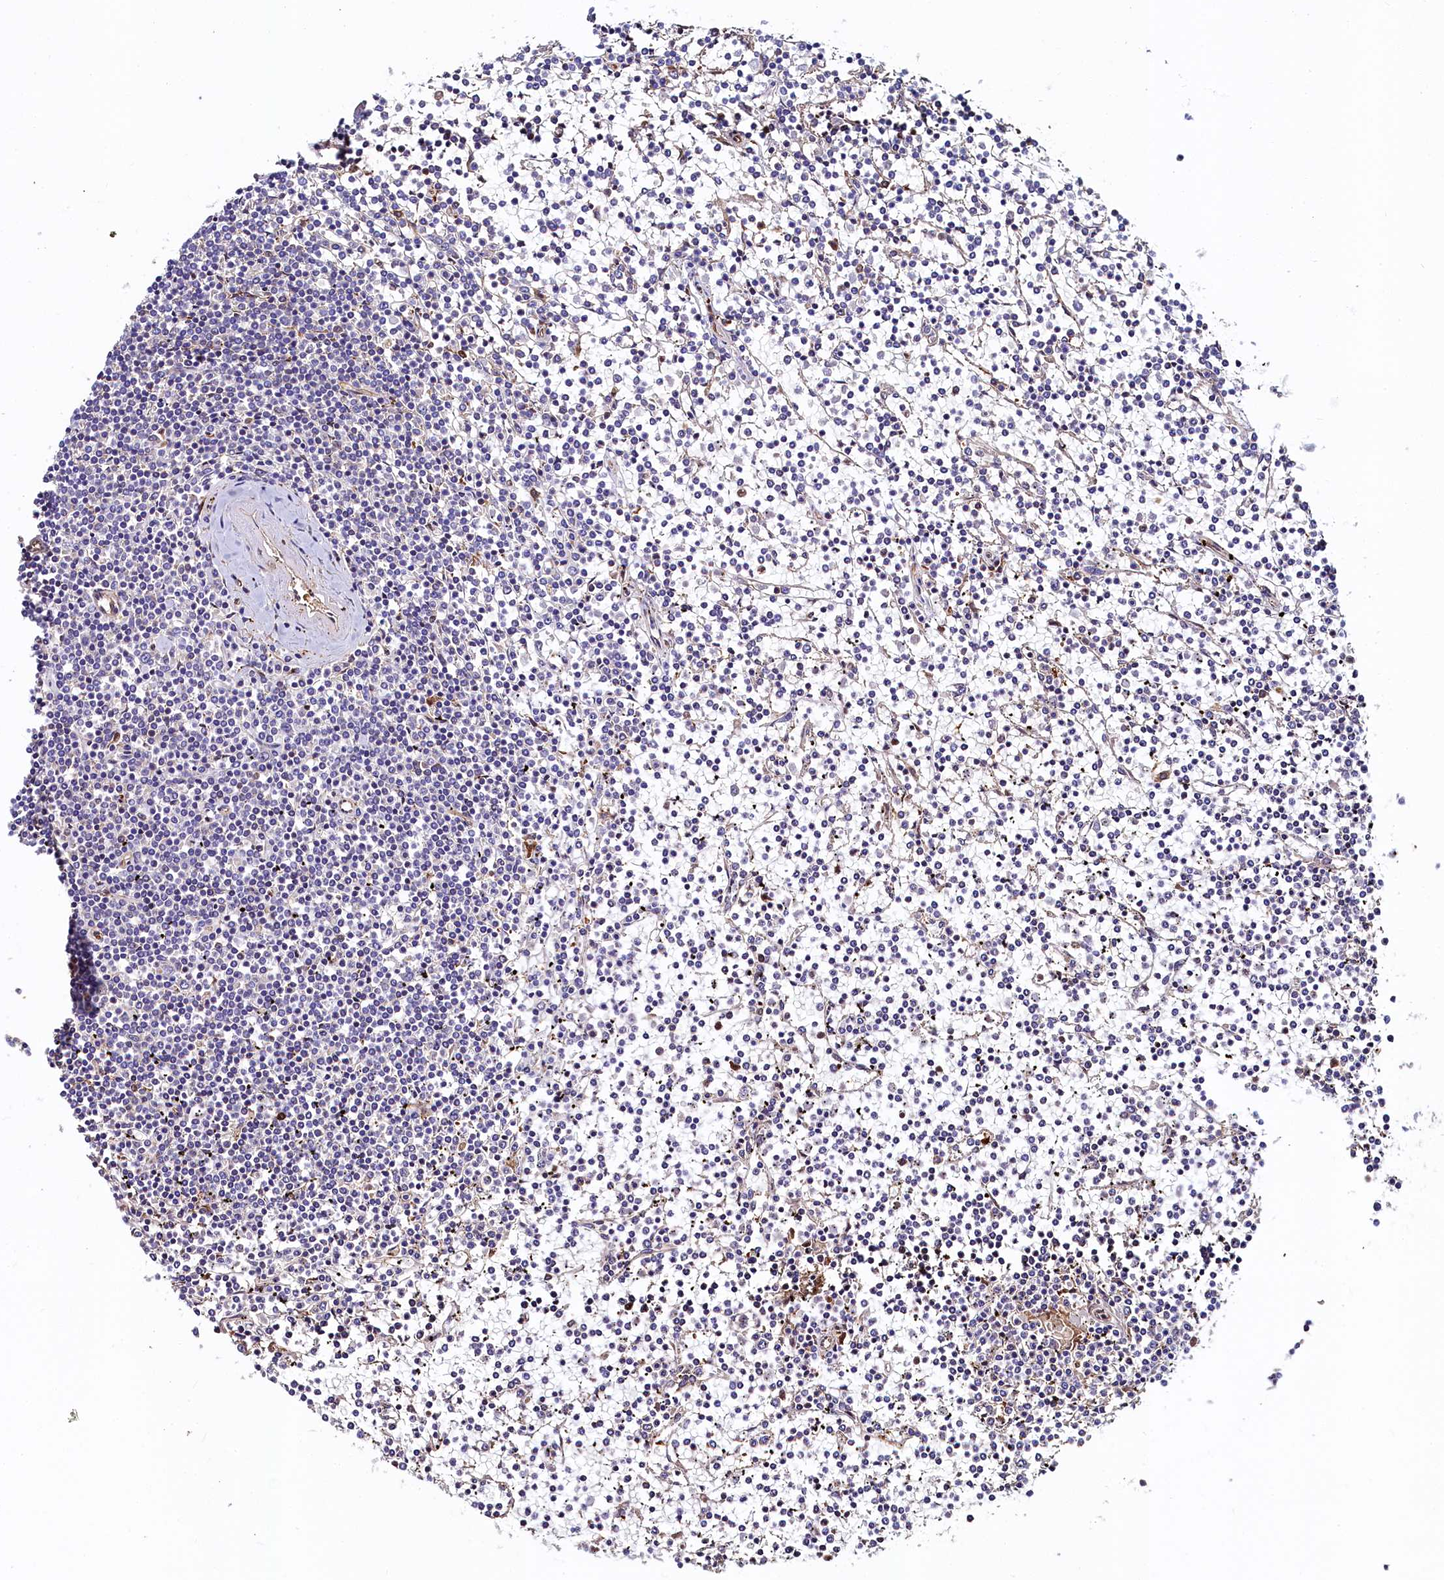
{"staining": {"intensity": "negative", "quantity": "none", "location": "none"}, "tissue": "lymphoma", "cell_type": "Tumor cells", "image_type": "cancer", "snomed": [{"axis": "morphology", "description": "Malignant lymphoma, non-Hodgkin's type, Low grade"}, {"axis": "topography", "description": "Spleen"}], "caption": "This is a image of immunohistochemistry (IHC) staining of malignant lymphoma, non-Hodgkin's type (low-grade), which shows no expression in tumor cells.", "gene": "ASTE1", "patient": {"sex": "female", "age": 19}}